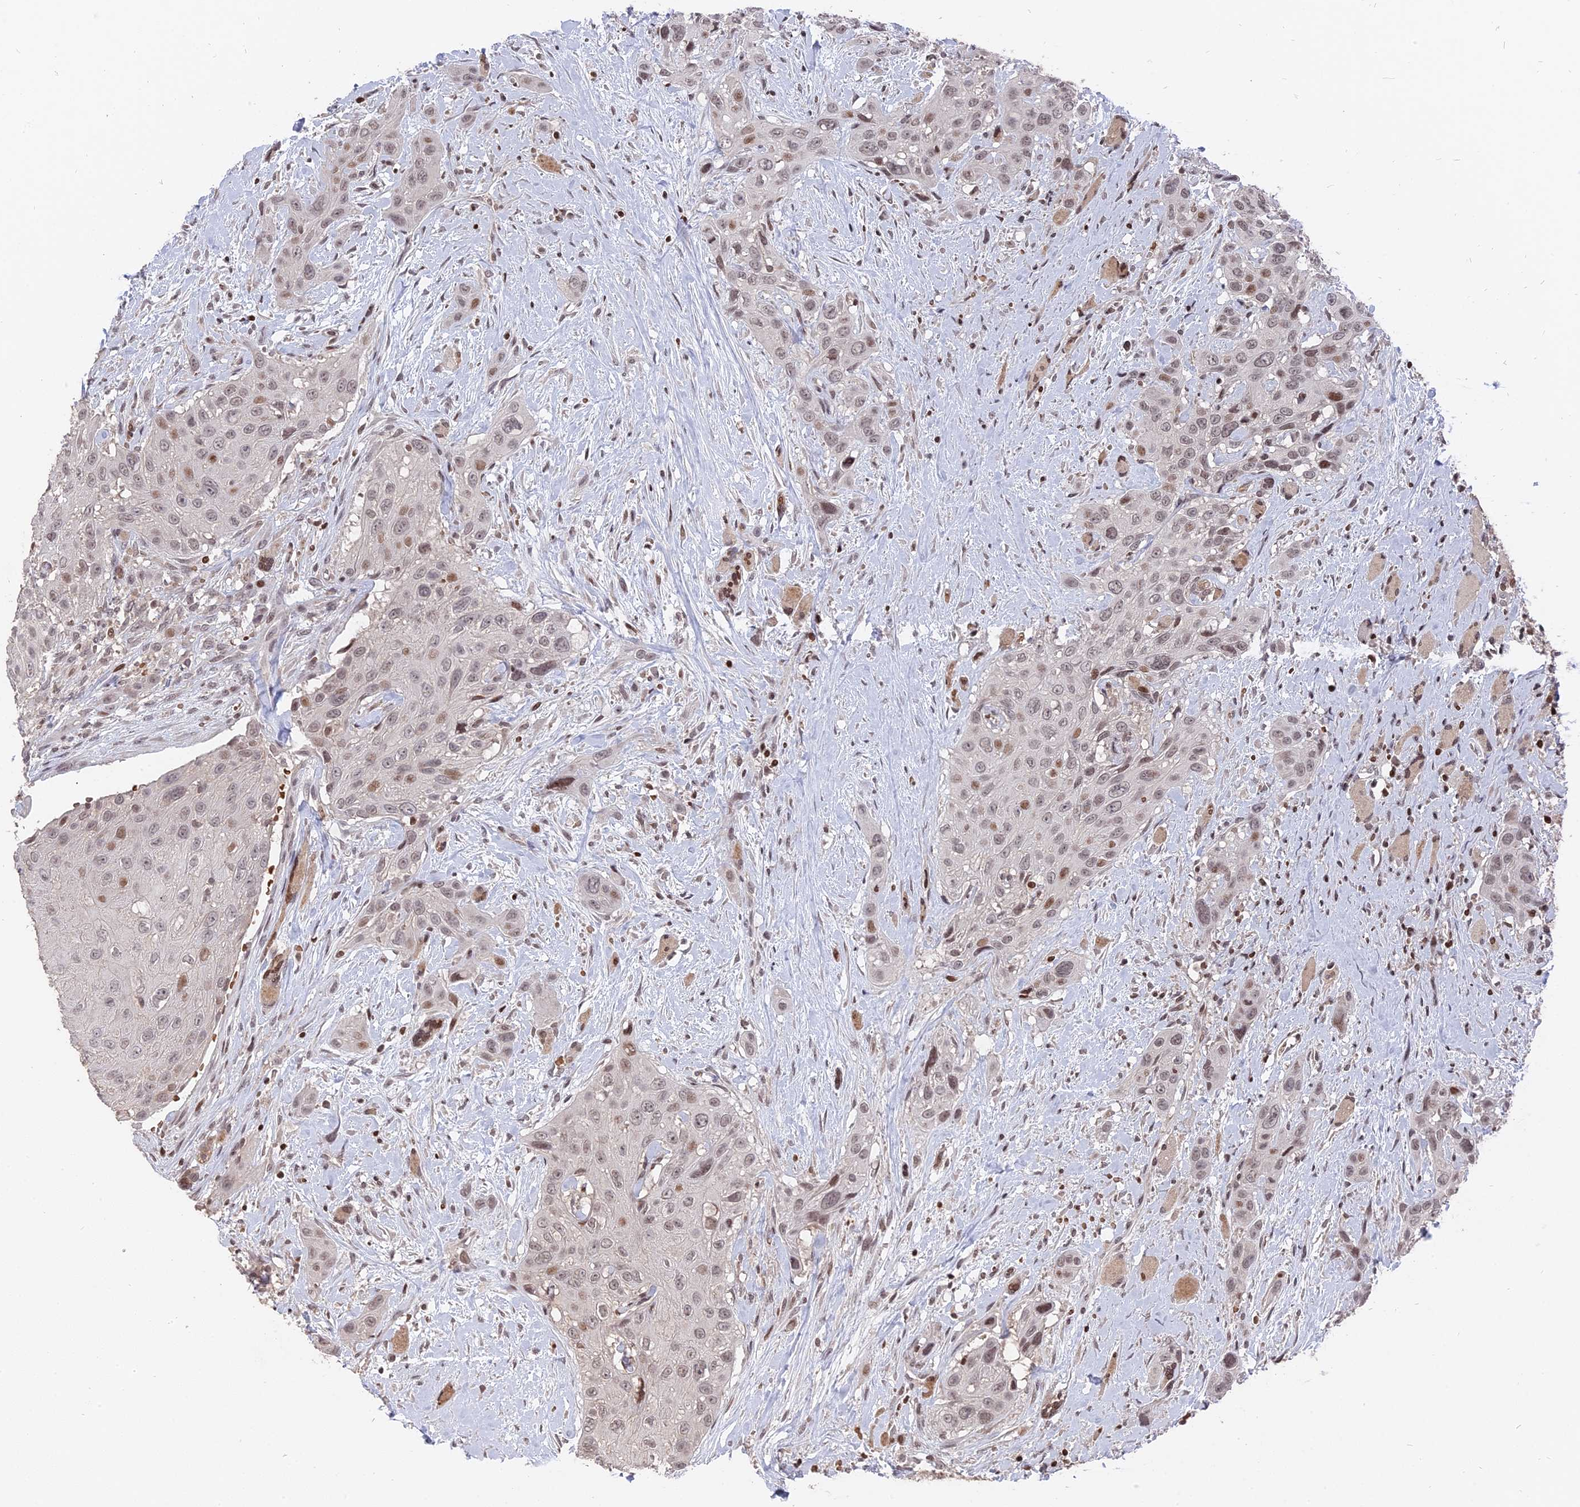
{"staining": {"intensity": "weak", "quantity": "25%-75%", "location": "nuclear"}, "tissue": "head and neck cancer", "cell_type": "Tumor cells", "image_type": "cancer", "snomed": [{"axis": "morphology", "description": "Squamous cell carcinoma, NOS"}, {"axis": "topography", "description": "Head-Neck"}], "caption": "The photomicrograph shows a brown stain indicating the presence of a protein in the nuclear of tumor cells in head and neck squamous cell carcinoma. (Stains: DAB (3,3'-diaminobenzidine) in brown, nuclei in blue, Microscopy: brightfield microscopy at high magnification).", "gene": "NR1H3", "patient": {"sex": "male", "age": 81}}